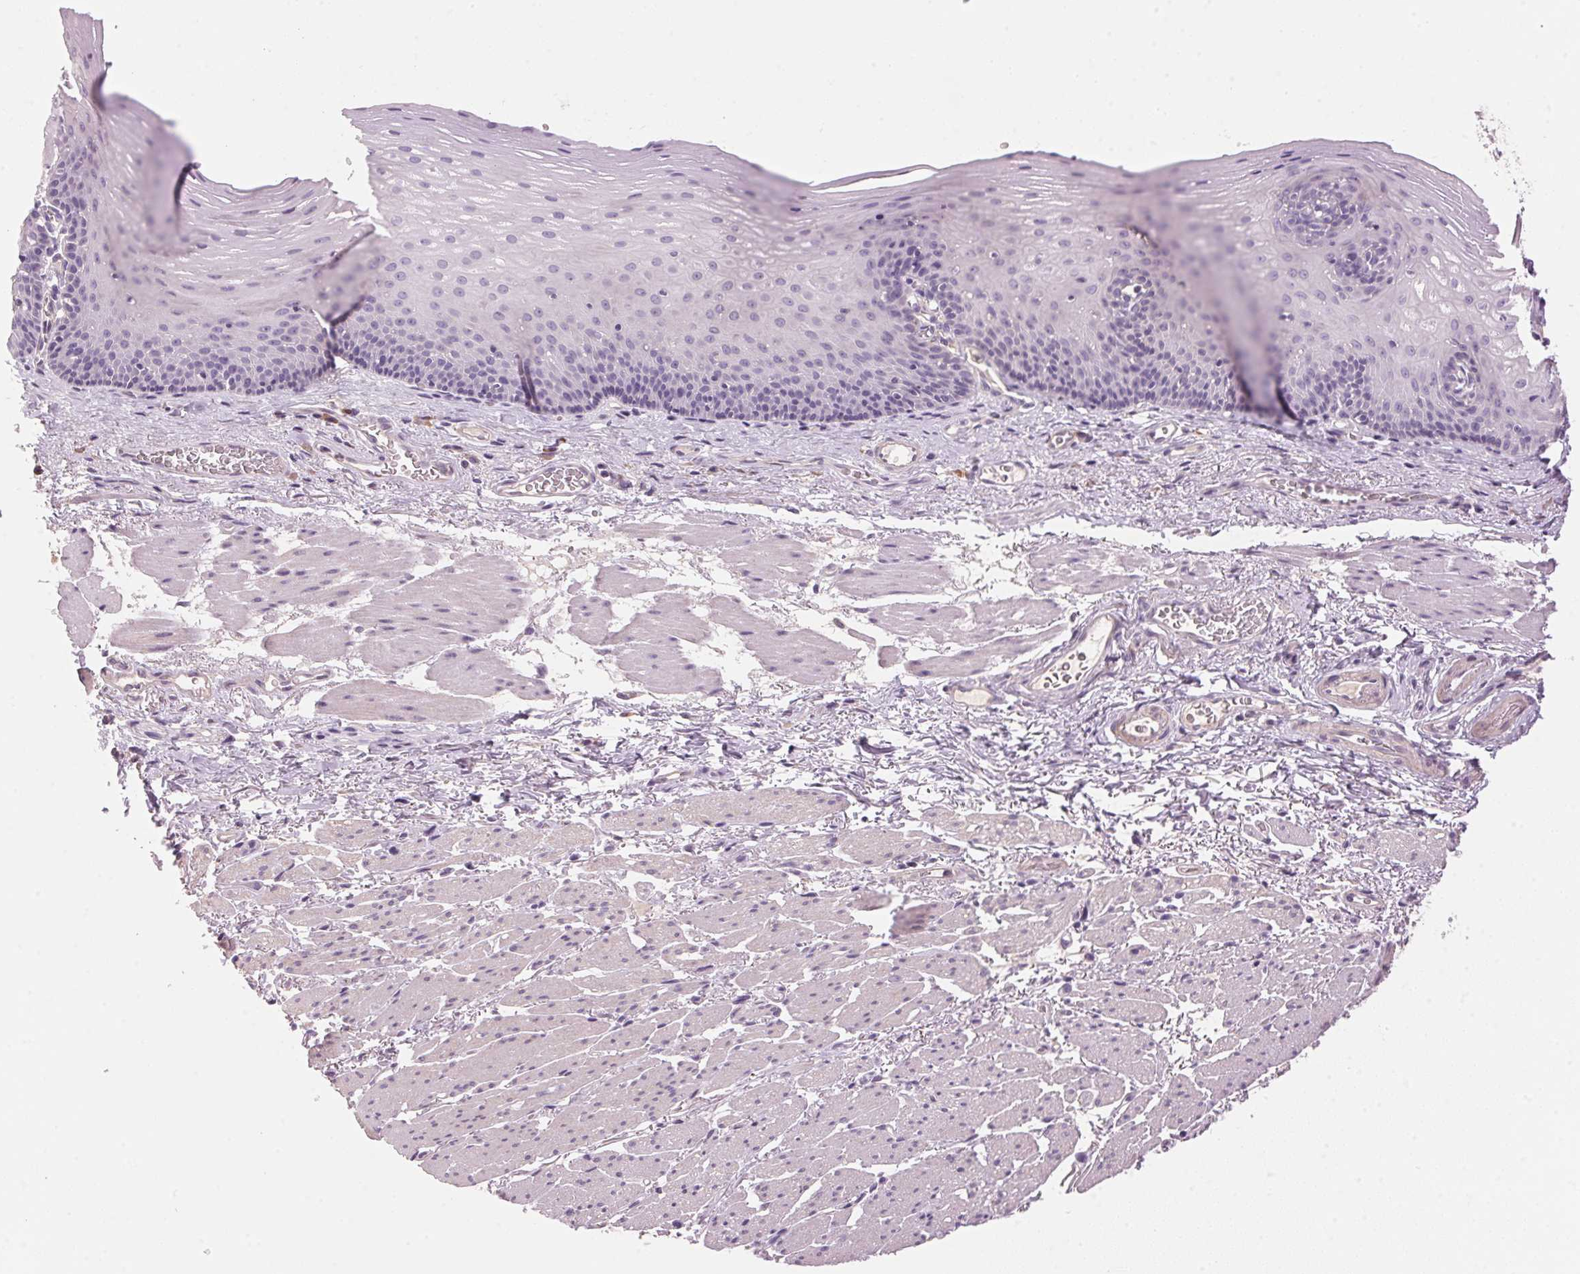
{"staining": {"intensity": "negative", "quantity": "none", "location": "none"}, "tissue": "esophagus", "cell_type": "Squamous epithelial cells", "image_type": "normal", "snomed": [{"axis": "morphology", "description": "Normal tissue, NOS"}, {"axis": "topography", "description": "Esophagus"}], "caption": "Squamous epithelial cells are negative for brown protein staining in unremarkable esophagus.", "gene": "LYZL6", "patient": {"sex": "male", "age": 76}}